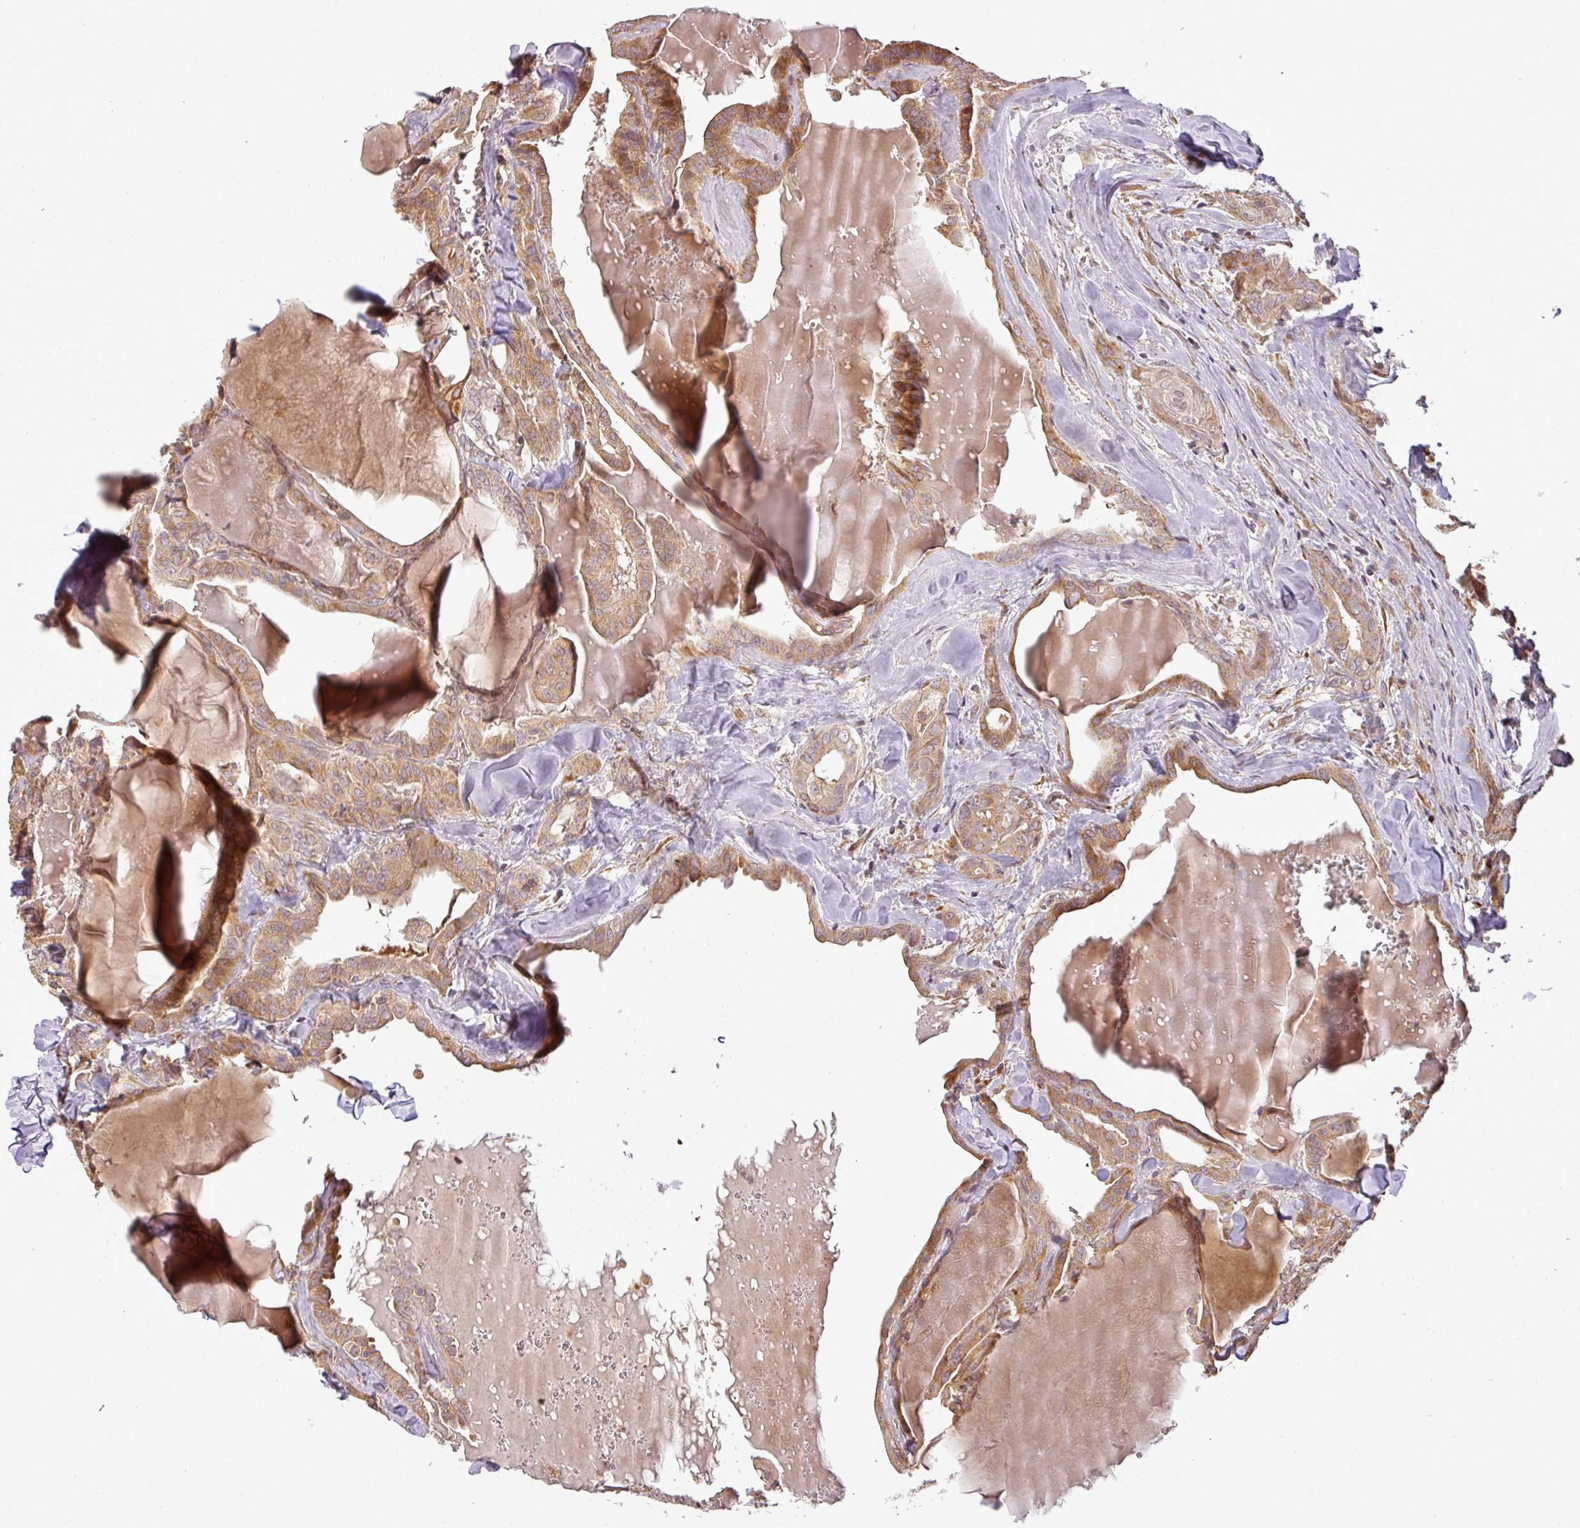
{"staining": {"intensity": "moderate", "quantity": ">75%", "location": "cytoplasmic/membranous"}, "tissue": "thyroid cancer", "cell_type": "Tumor cells", "image_type": "cancer", "snomed": [{"axis": "morphology", "description": "Papillary adenocarcinoma, NOS"}, {"axis": "topography", "description": "Thyroid gland"}], "caption": "IHC (DAB (3,3'-diaminobenzidine)) staining of thyroid cancer shows moderate cytoplasmic/membranous protein staining in about >75% of tumor cells. The staining is performed using DAB brown chromogen to label protein expression. The nuclei are counter-stained blue using hematoxylin.", "gene": "FAIM", "patient": {"sex": "male", "age": 52}}